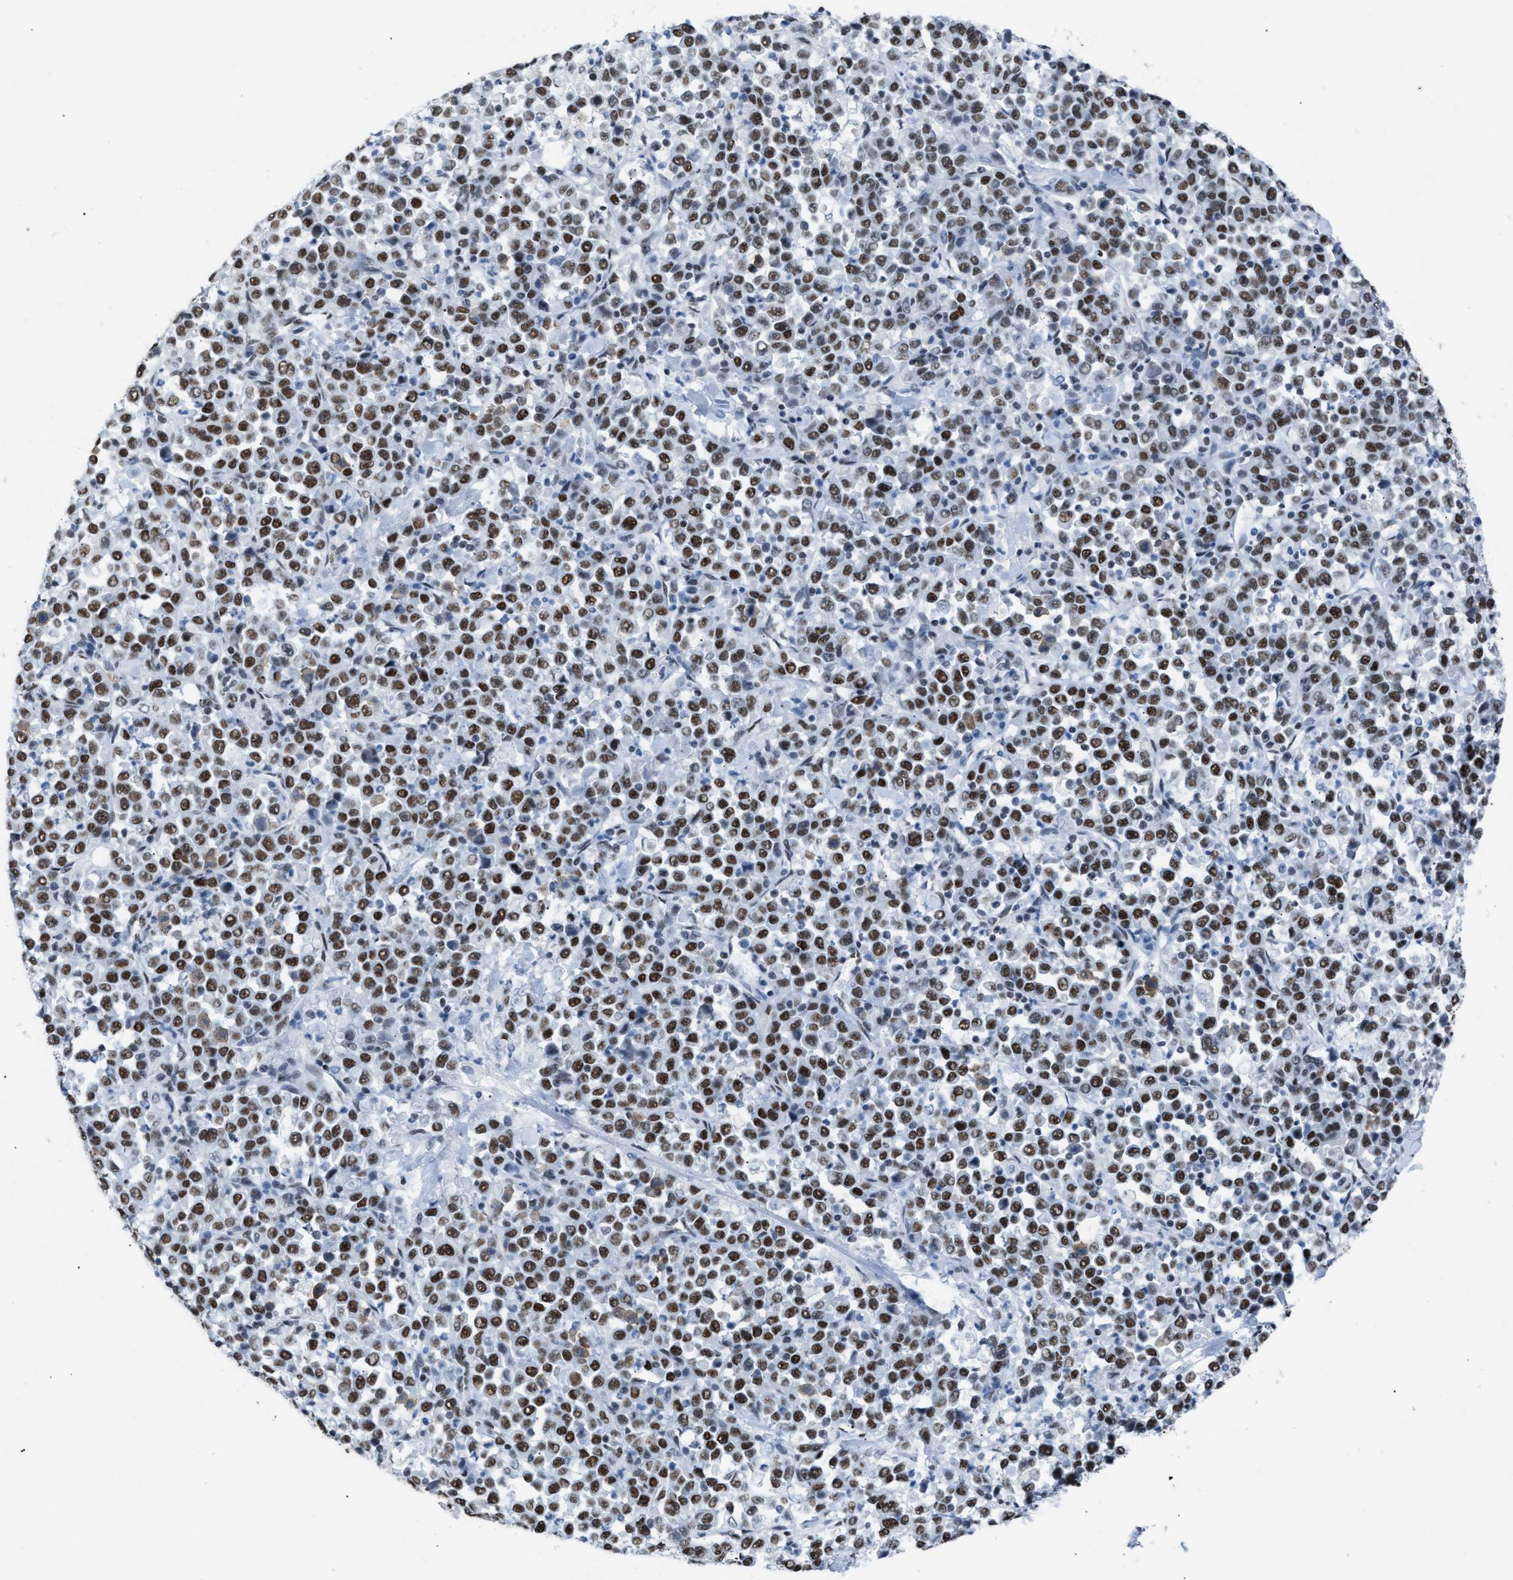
{"staining": {"intensity": "strong", "quantity": ">75%", "location": "nuclear"}, "tissue": "stomach cancer", "cell_type": "Tumor cells", "image_type": "cancer", "snomed": [{"axis": "morphology", "description": "Normal tissue, NOS"}, {"axis": "morphology", "description": "Adenocarcinoma, NOS"}, {"axis": "topography", "description": "Stomach, upper"}, {"axis": "topography", "description": "Stomach"}], "caption": "High-power microscopy captured an immunohistochemistry (IHC) histopathology image of stomach cancer (adenocarcinoma), revealing strong nuclear expression in about >75% of tumor cells.", "gene": "CCAR2", "patient": {"sex": "male", "age": 59}}